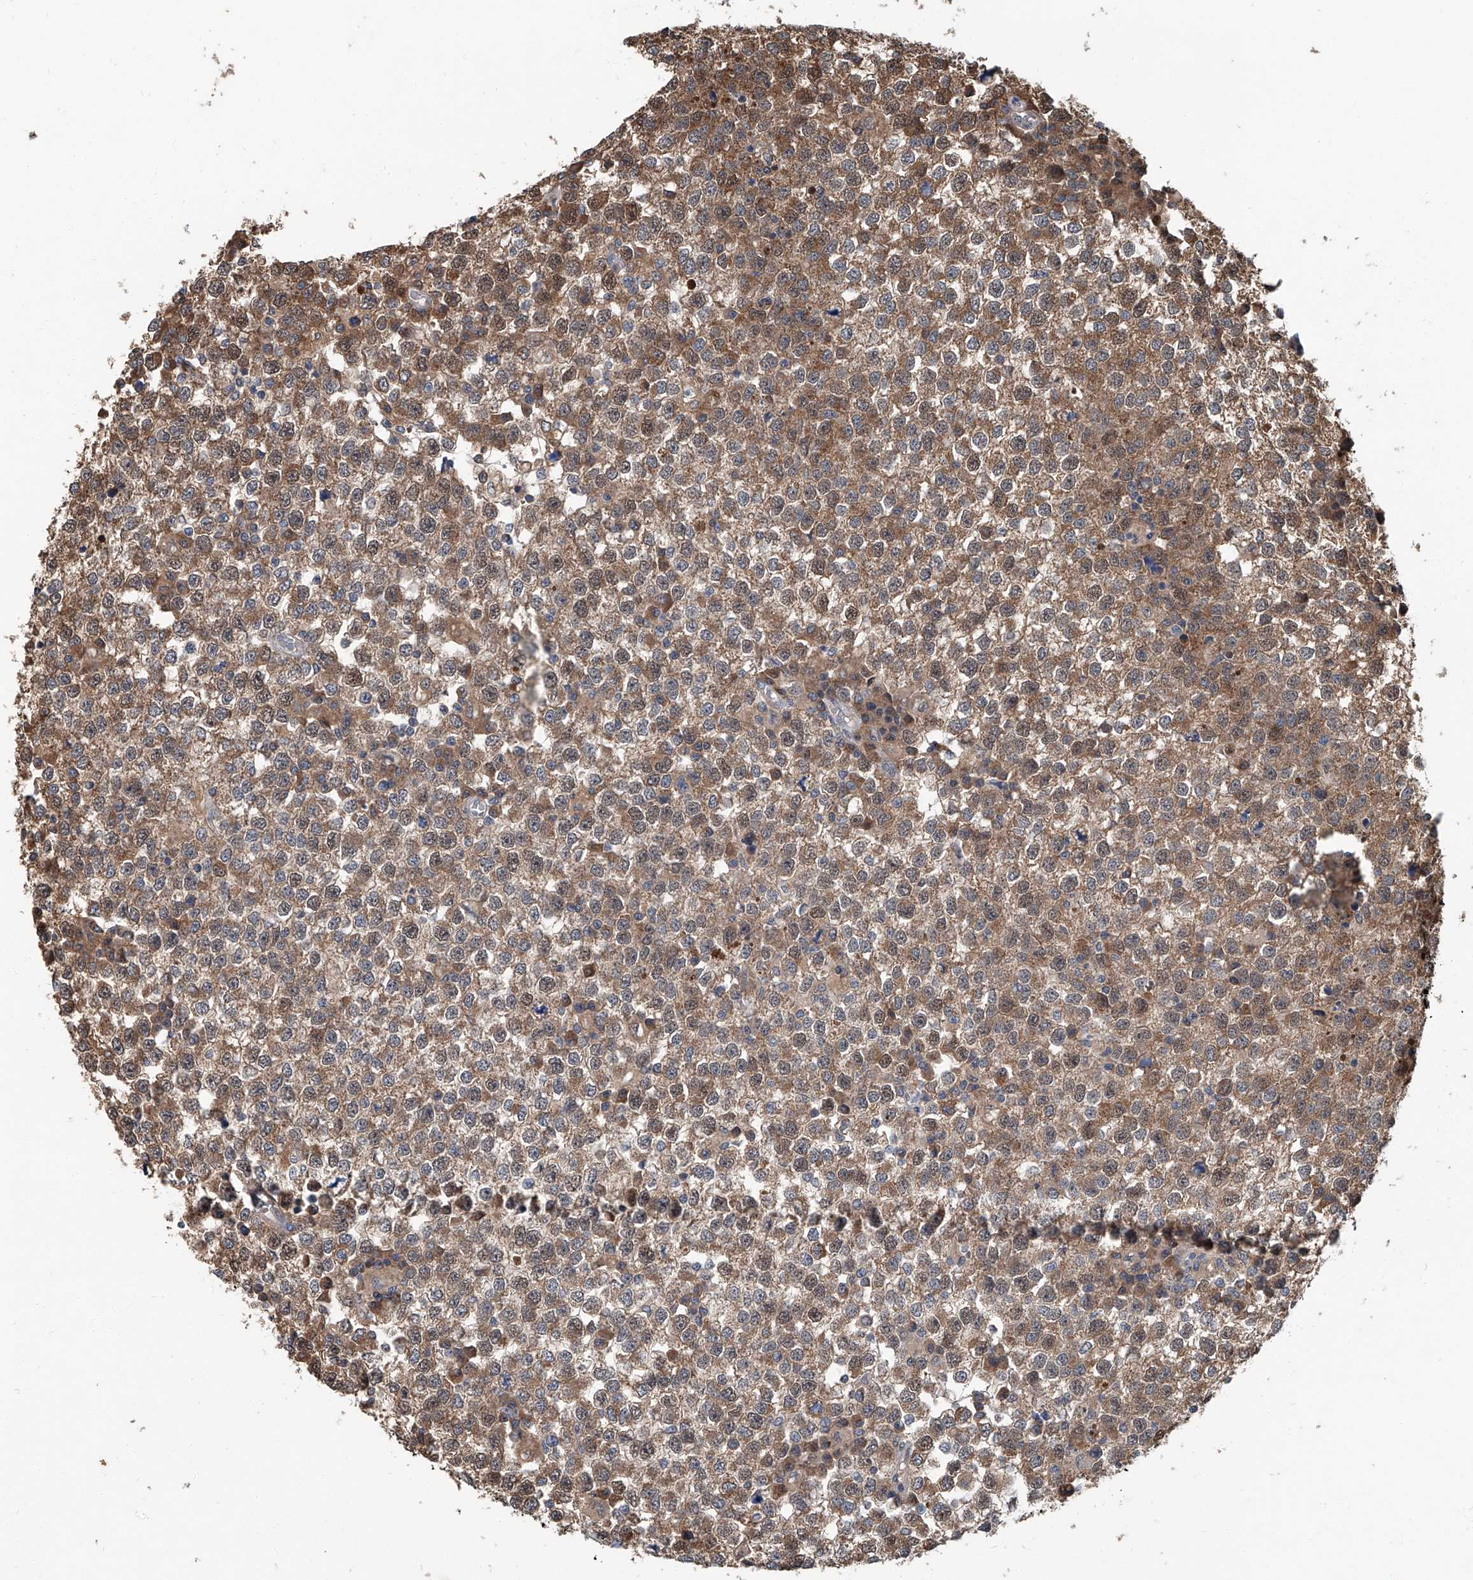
{"staining": {"intensity": "moderate", "quantity": ">75%", "location": "cytoplasmic/membranous"}, "tissue": "testis cancer", "cell_type": "Tumor cells", "image_type": "cancer", "snomed": [{"axis": "morphology", "description": "Seminoma, NOS"}, {"axis": "topography", "description": "Testis"}], "caption": "High-magnification brightfield microscopy of testis cancer stained with DAB (brown) and counterstained with hematoxylin (blue). tumor cells exhibit moderate cytoplasmic/membranous staining is present in approximately>75% of cells. (DAB = brown stain, brightfield microscopy at high magnification).", "gene": "CLK1", "patient": {"sex": "male", "age": 65}}